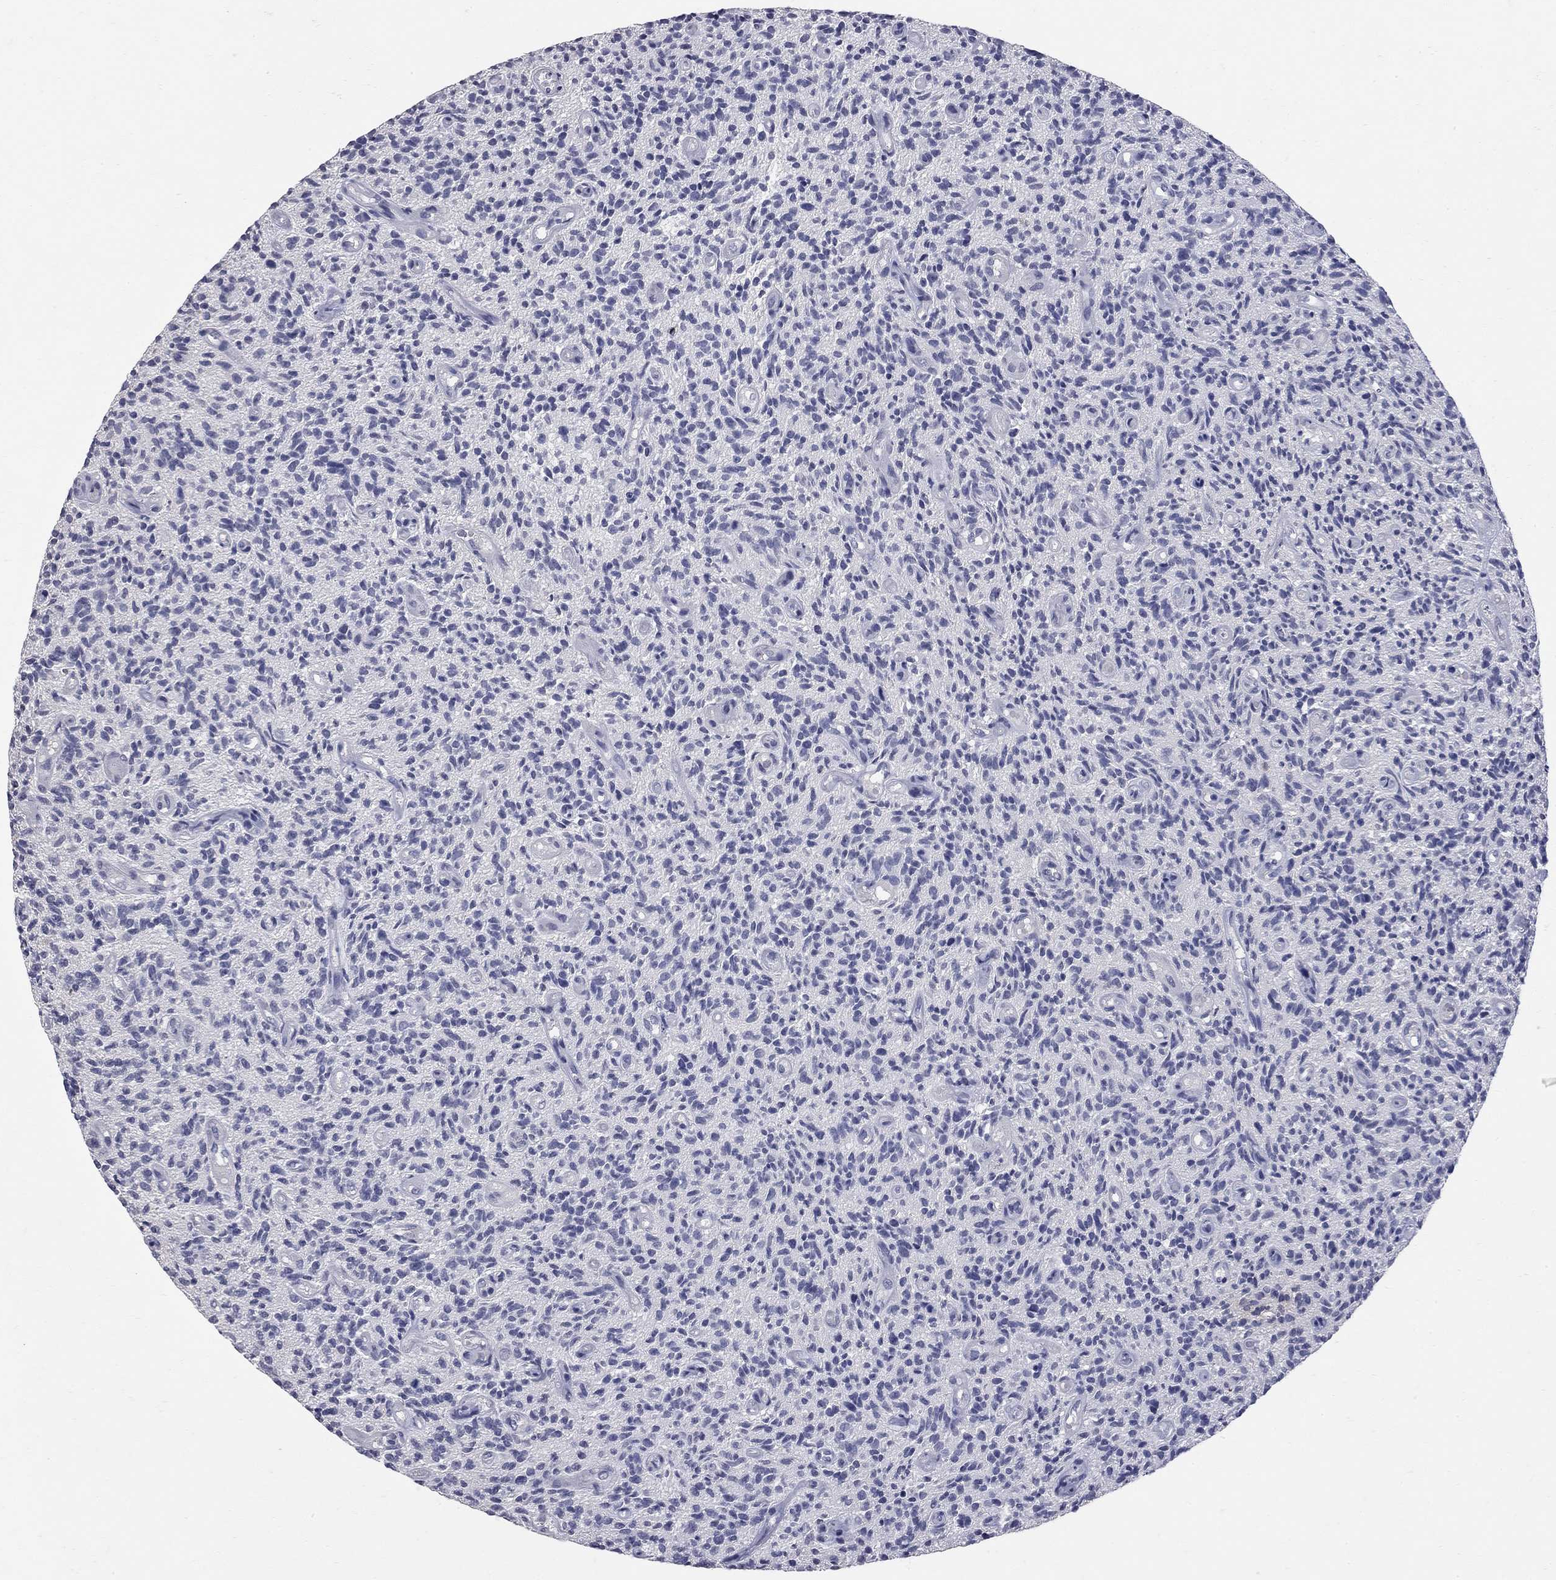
{"staining": {"intensity": "negative", "quantity": "none", "location": "none"}, "tissue": "glioma", "cell_type": "Tumor cells", "image_type": "cancer", "snomed": [{"axis": "morphology", "description": "Glioma, malignant, High grade"}, {"axis": "topography", "description": "Brain"}], "caption": "High magnification brightfield microscopy of glioma stained with DAB (3,3'-diaminobenzidine) (brown) and counterstained with hematoxylin (blue): tumor cells show no significant staining.", "gene": "NOS2", "patient": {"sex": "male", "age": 64}}